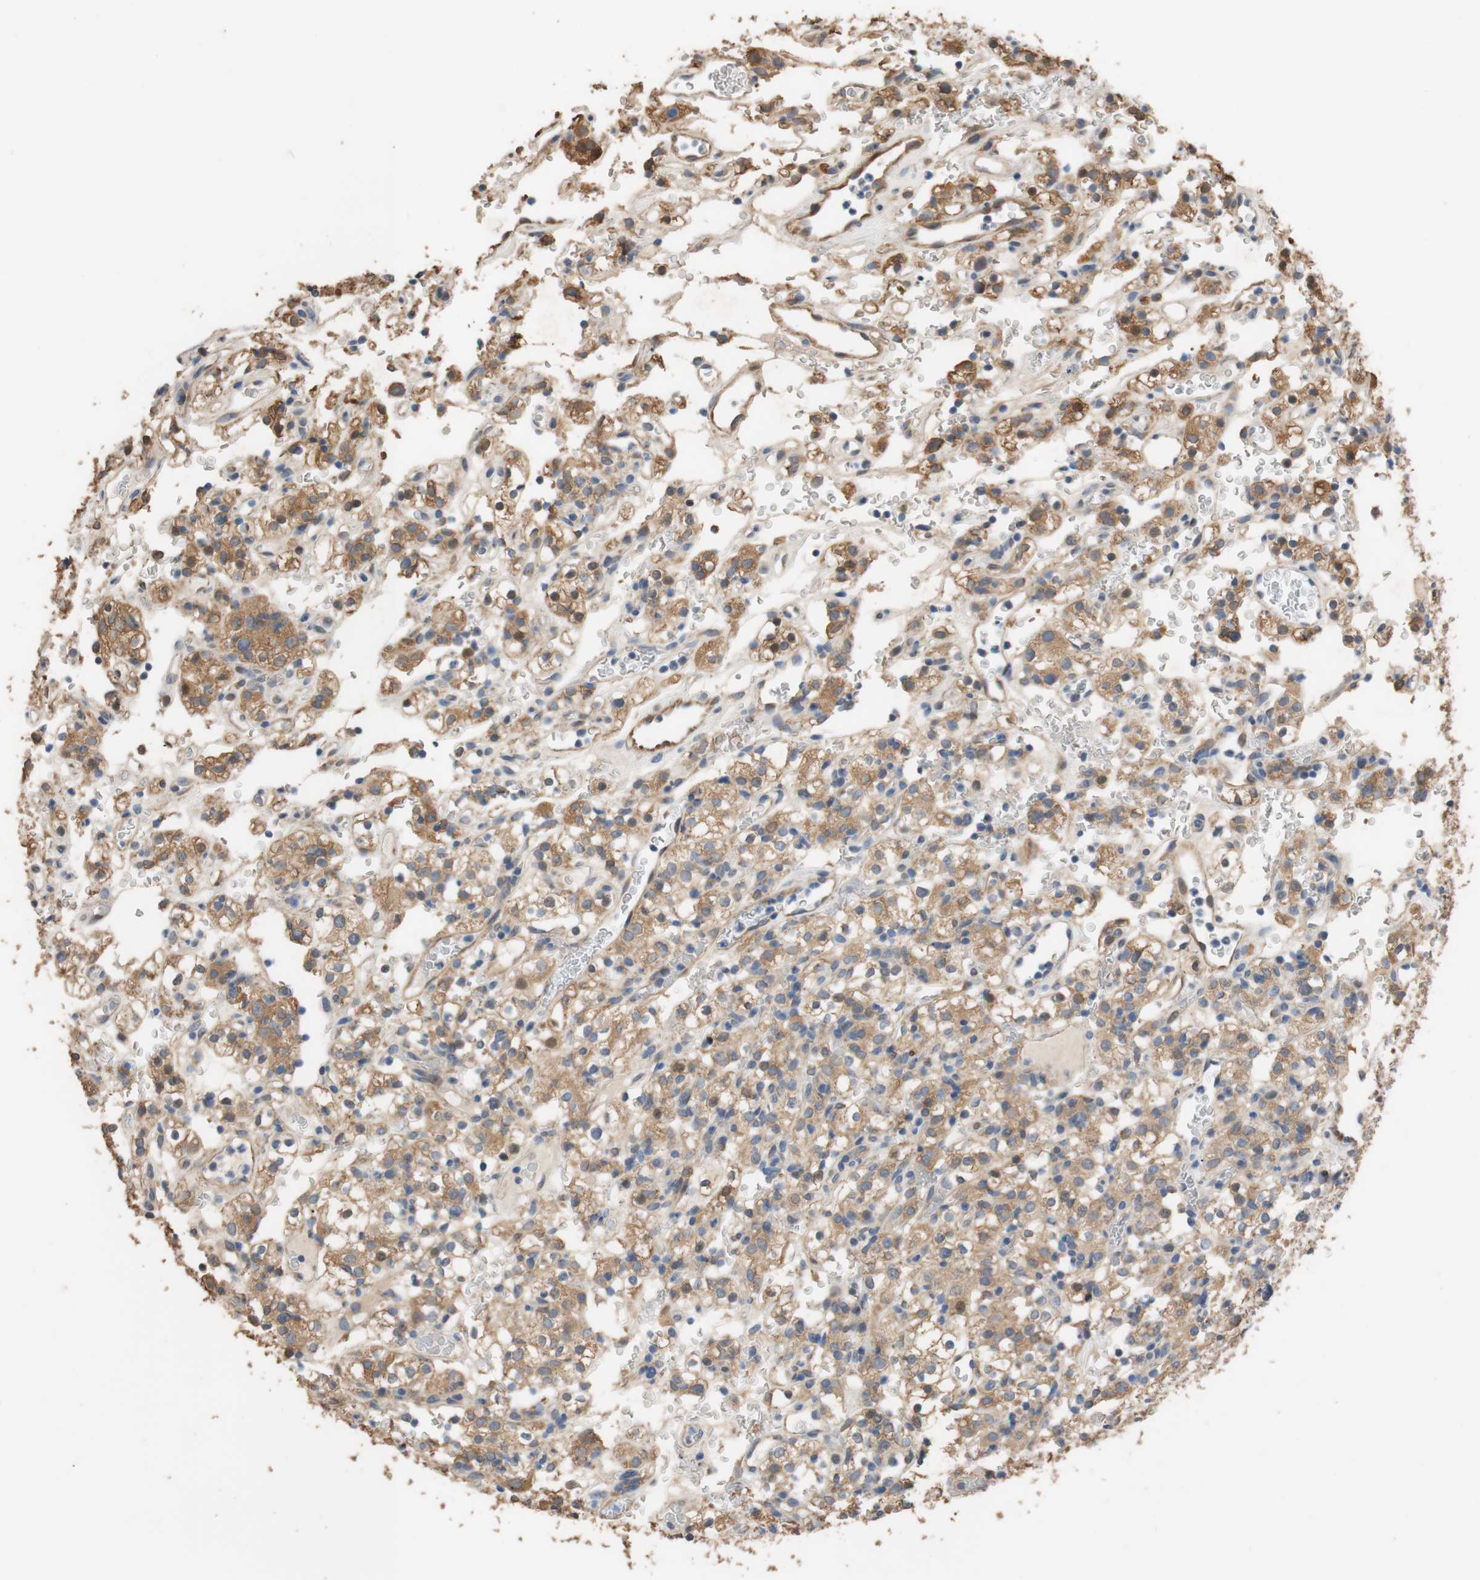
{"staining": {"intensity": "strong", "quantity": "25%-75%", "location": "cytoplasmic/membranous"}, "tissue": "renal cancer", "cell_type": "Tumor cells", "image_type": "cancer", "snomed": [{"axis": "morphology", "description": "Normal tissue, NOS"}, {"axis": "morphology", "description": "Adenocarcinoma, NOS"}, {"axis": "topography", "description": "Kidney"}], "caption": "Adenocarcinoma (renal) tissue shows strong cytoplasmic/membranous positivity in about 25%-75% of tumor cells", "gene": "ALDH1A2", "patient": {"sex": "female", "age": 72}}